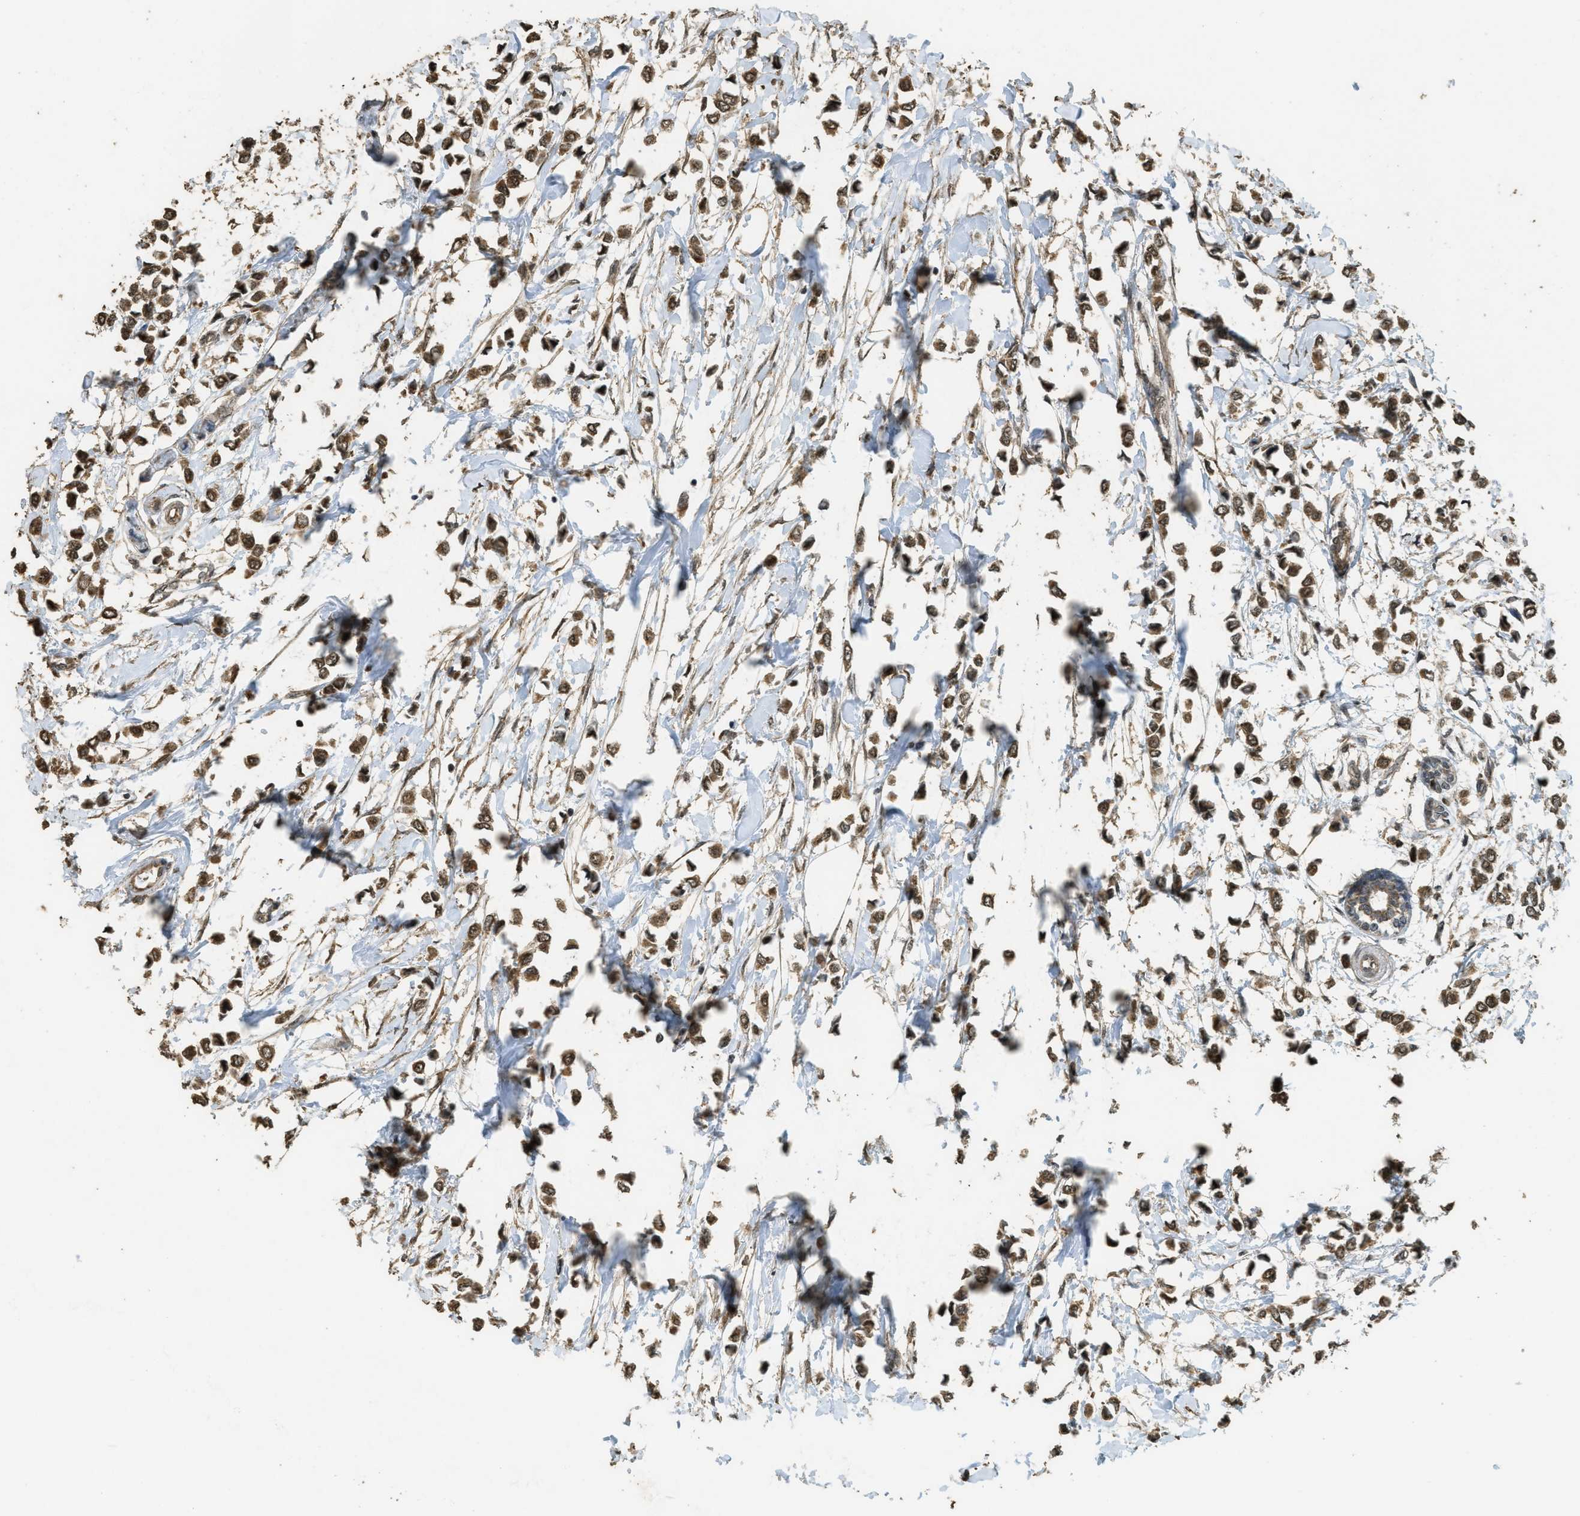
{"staining": {"intensity": "strong", "quantity": ">75%", "location": "cytoplasmic/membranous"}, "tissue": "breast cancer", "cell_type": "Tumor cells", "image_type": "cancer", "snomed": [{"axis": "morphology", "description": "Lobular carcinoma"}, {"axis": "topography", "description": "Breast"}], "caption": "Immunohistochemistry (IHC) (DAB) staining of breast lobular carcinoma exhibits strong cytoplasmic/membranous protein positivity in about >75% of tumor cells.", "gene": "CTPS1", "patient": {"sex": "female", "age": 51}}